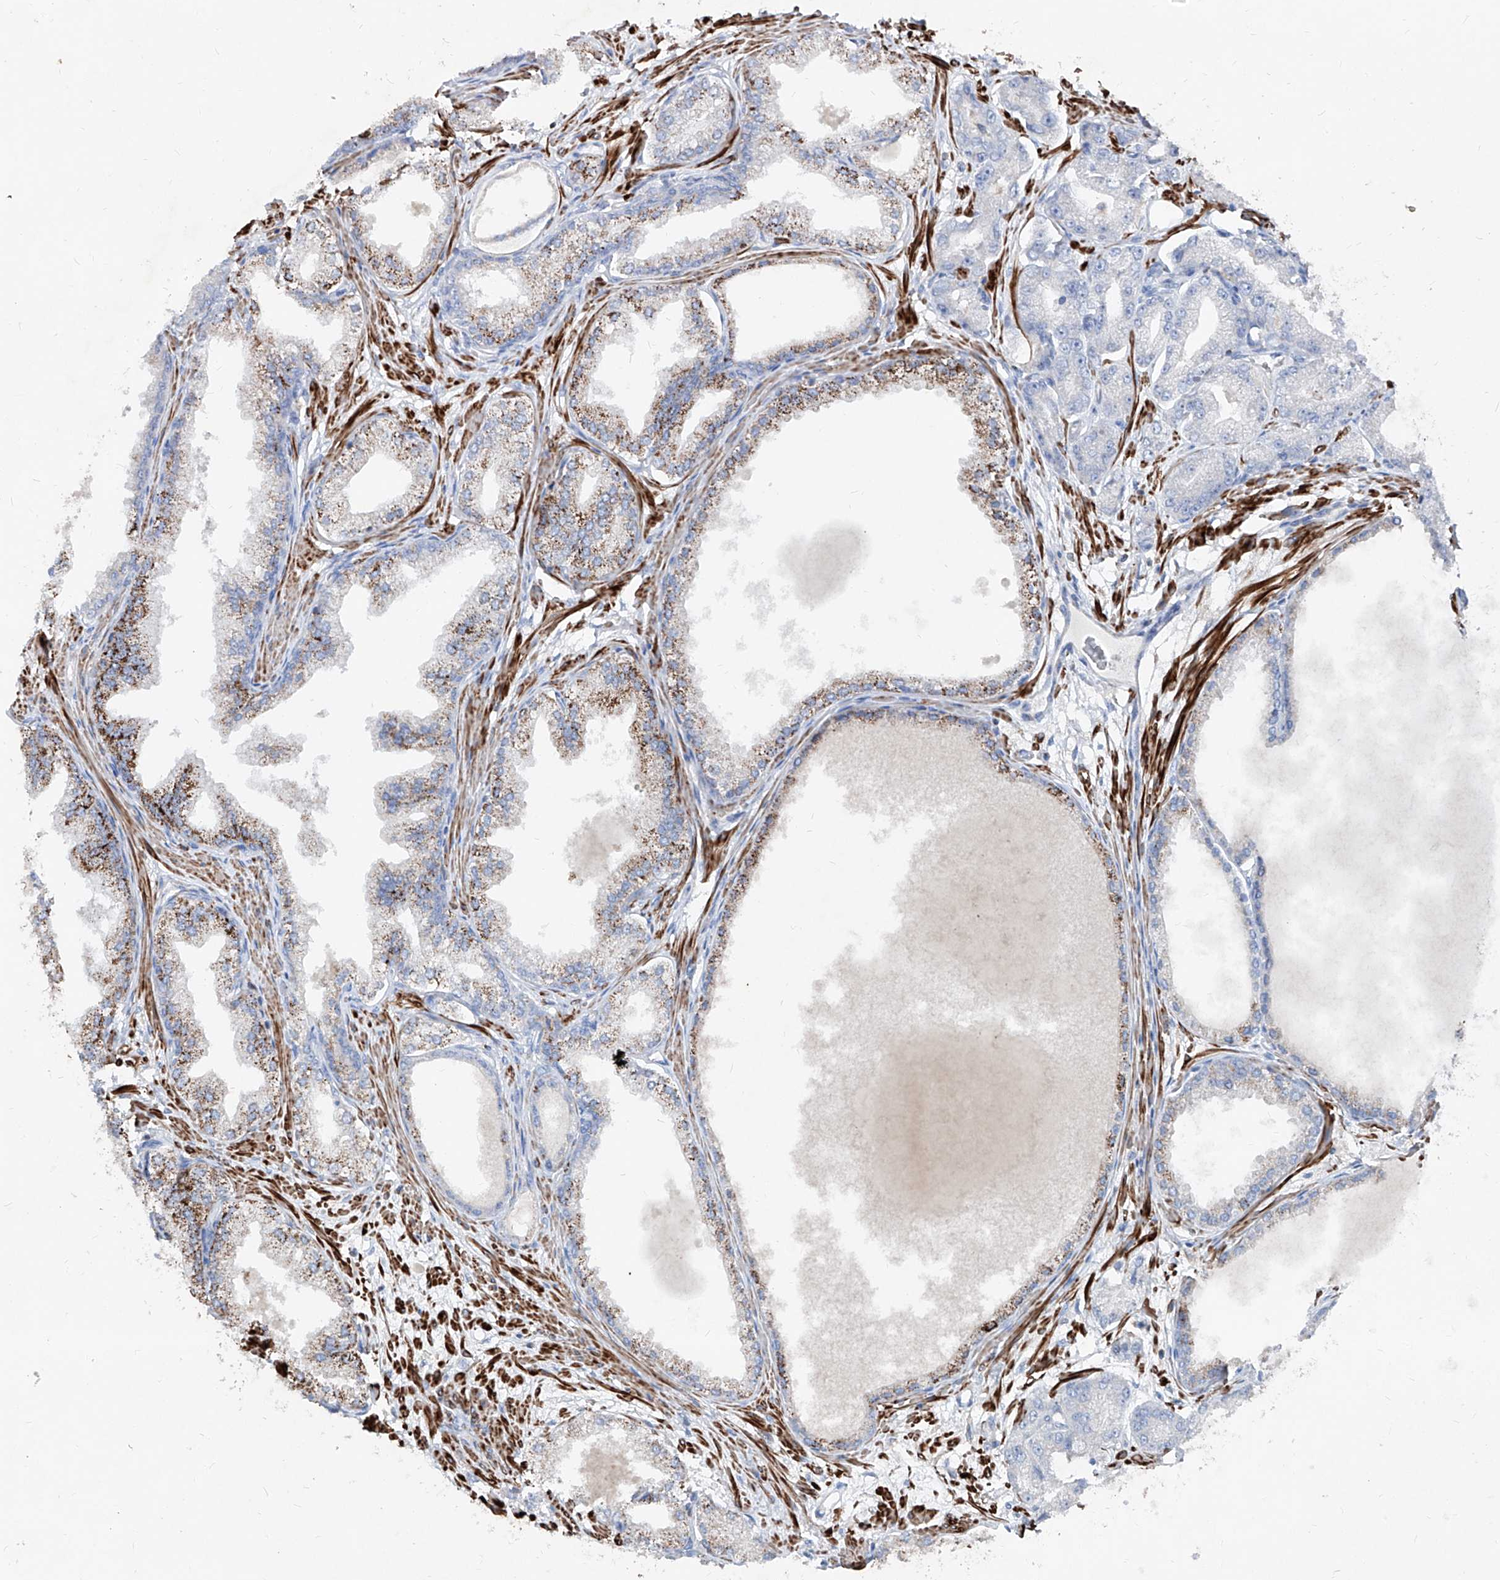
{"staining": {"intensity": "weak", "quantity": "<25%", "location": "cytoplasmic/membranous"}, "tissue": "prostate cancer", "cell_type": "Tumor cells", "image_type": "cancer", "snomed": [{"axis": "morphology", "description": "Adenocarcinoma, Low grade"}, {"axis": "topography", "description": "Prostate"}], "caption": "Immunohistochemistry histopathology image of neoplastic tissue: prostate cancer stained with DAB displays no significant protein staining in tumor cells.", "gene": "UFD1", "patient": {"sex": "male", "age": 63}}